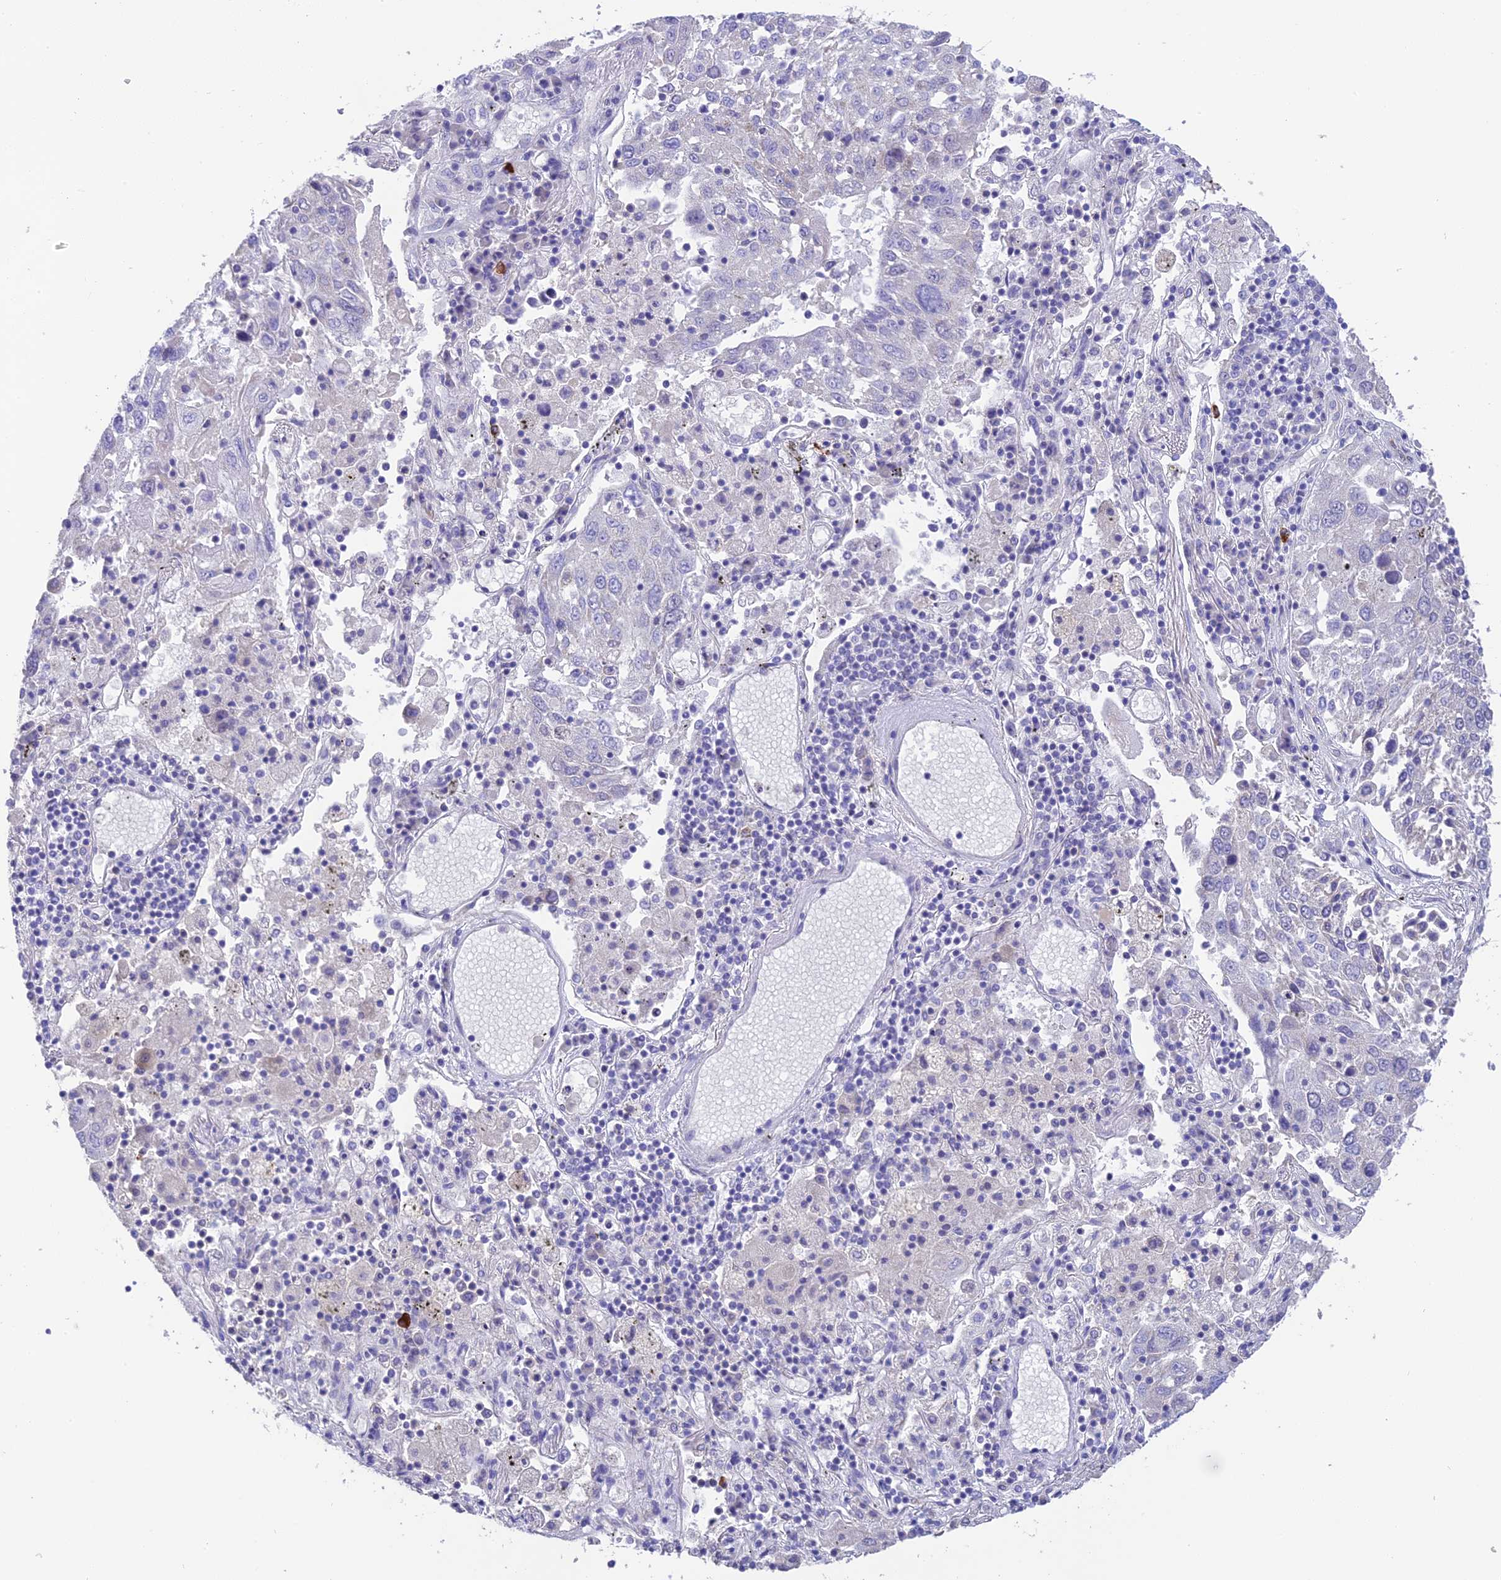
{"staining": {"intensity": "negative", "quantity": "none", "location": "none"}, "tissue": "lung cancer", "cell_type": "Tumor cells", "image_type": "cancer", "snomed": [{"axis": "morphology", "description": "Squamous cell carcinoma, NOS"}, {"axis": "topography", "description": "Lung"}], "caption": "The image reveals no staining of tumor cells in lung squamous cell carcinoma. (Brightfield microscopy of DAB (3,3'-diaminobenzidine) immunohistochemistry at high magnification).", "gene": "HSD17B2", "patient": {"sex": "male", "age": 65}}